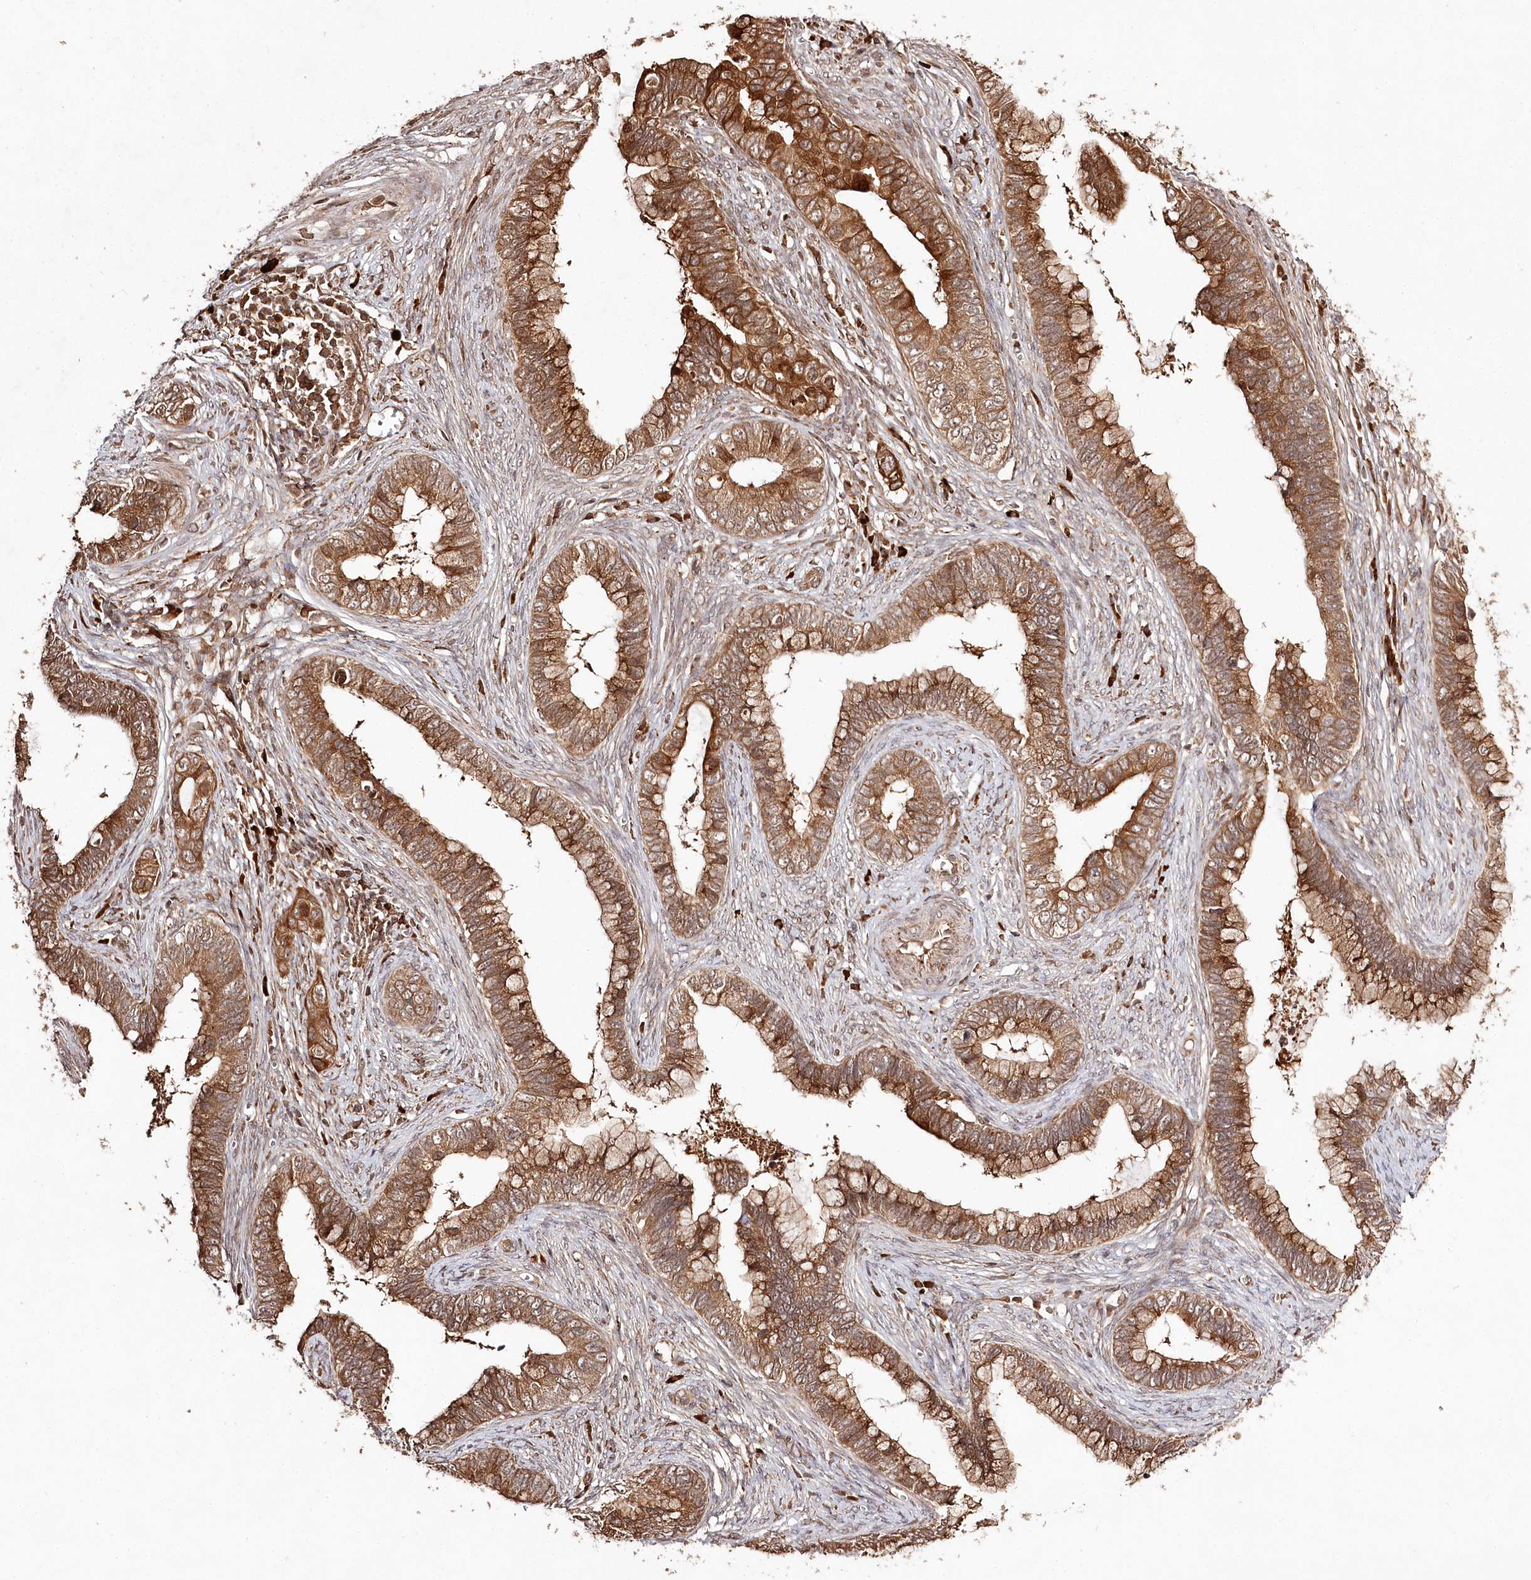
{"staining": {"intensity": "strong", "quantity": ">75%", "location": "cytoplasmic/membranous"}, "tissue": "cervical cancer", "cell_type": "Tumor cells", "image_type": "cancer", "snomed": [{"axis": "morphology", "description": "Adenocarcinoma, NOS"}, {"axis": "topography", "description": "Cervix"}], "caption": "This micrograph exhibits immunohistochemistry (IHC) staining of human cervical cancer, with high strong cytoplasmic/membranous positivity in about >75% of tumor cells.", "gene": "ULK2", "patient": {"sex": "female", "age": 44}}